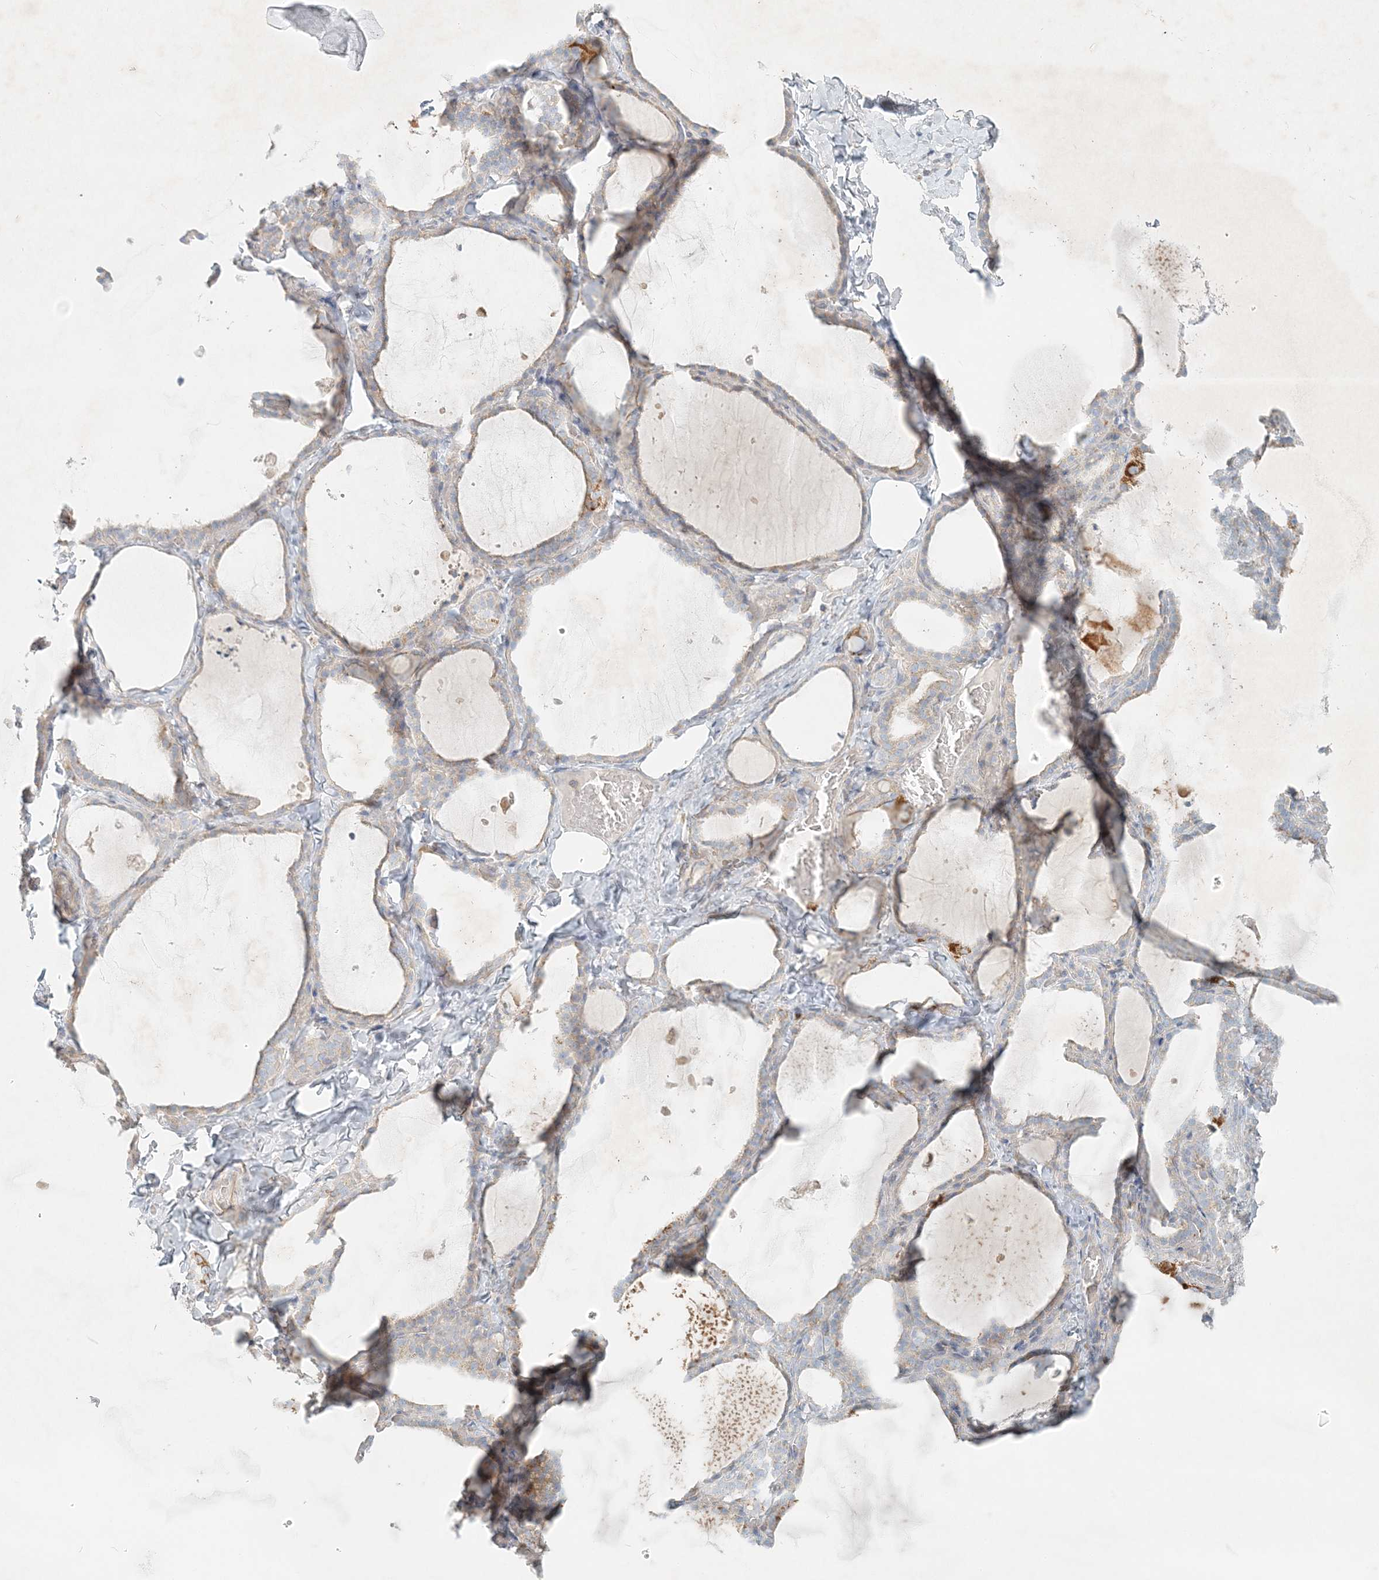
{"staining": {"intensity": "weak", "quantity": "<25%", "location": "cytoplasmic/membranous"}, "tissue": "thyroid gland", "cell_type": "Glandular cells", "image_type": "normal", "snomed": [{"axis": "morphology", "description": "Normal tissue, NOS"}, {"axis": "topography", "description": "Thyroid gland"}], "caption": "Image shows no significant protein positivity in glandular cells of unremarkable thyroid gland.", "gene": "STK11IP", "patient": {"sex": "female", "age": 22}}